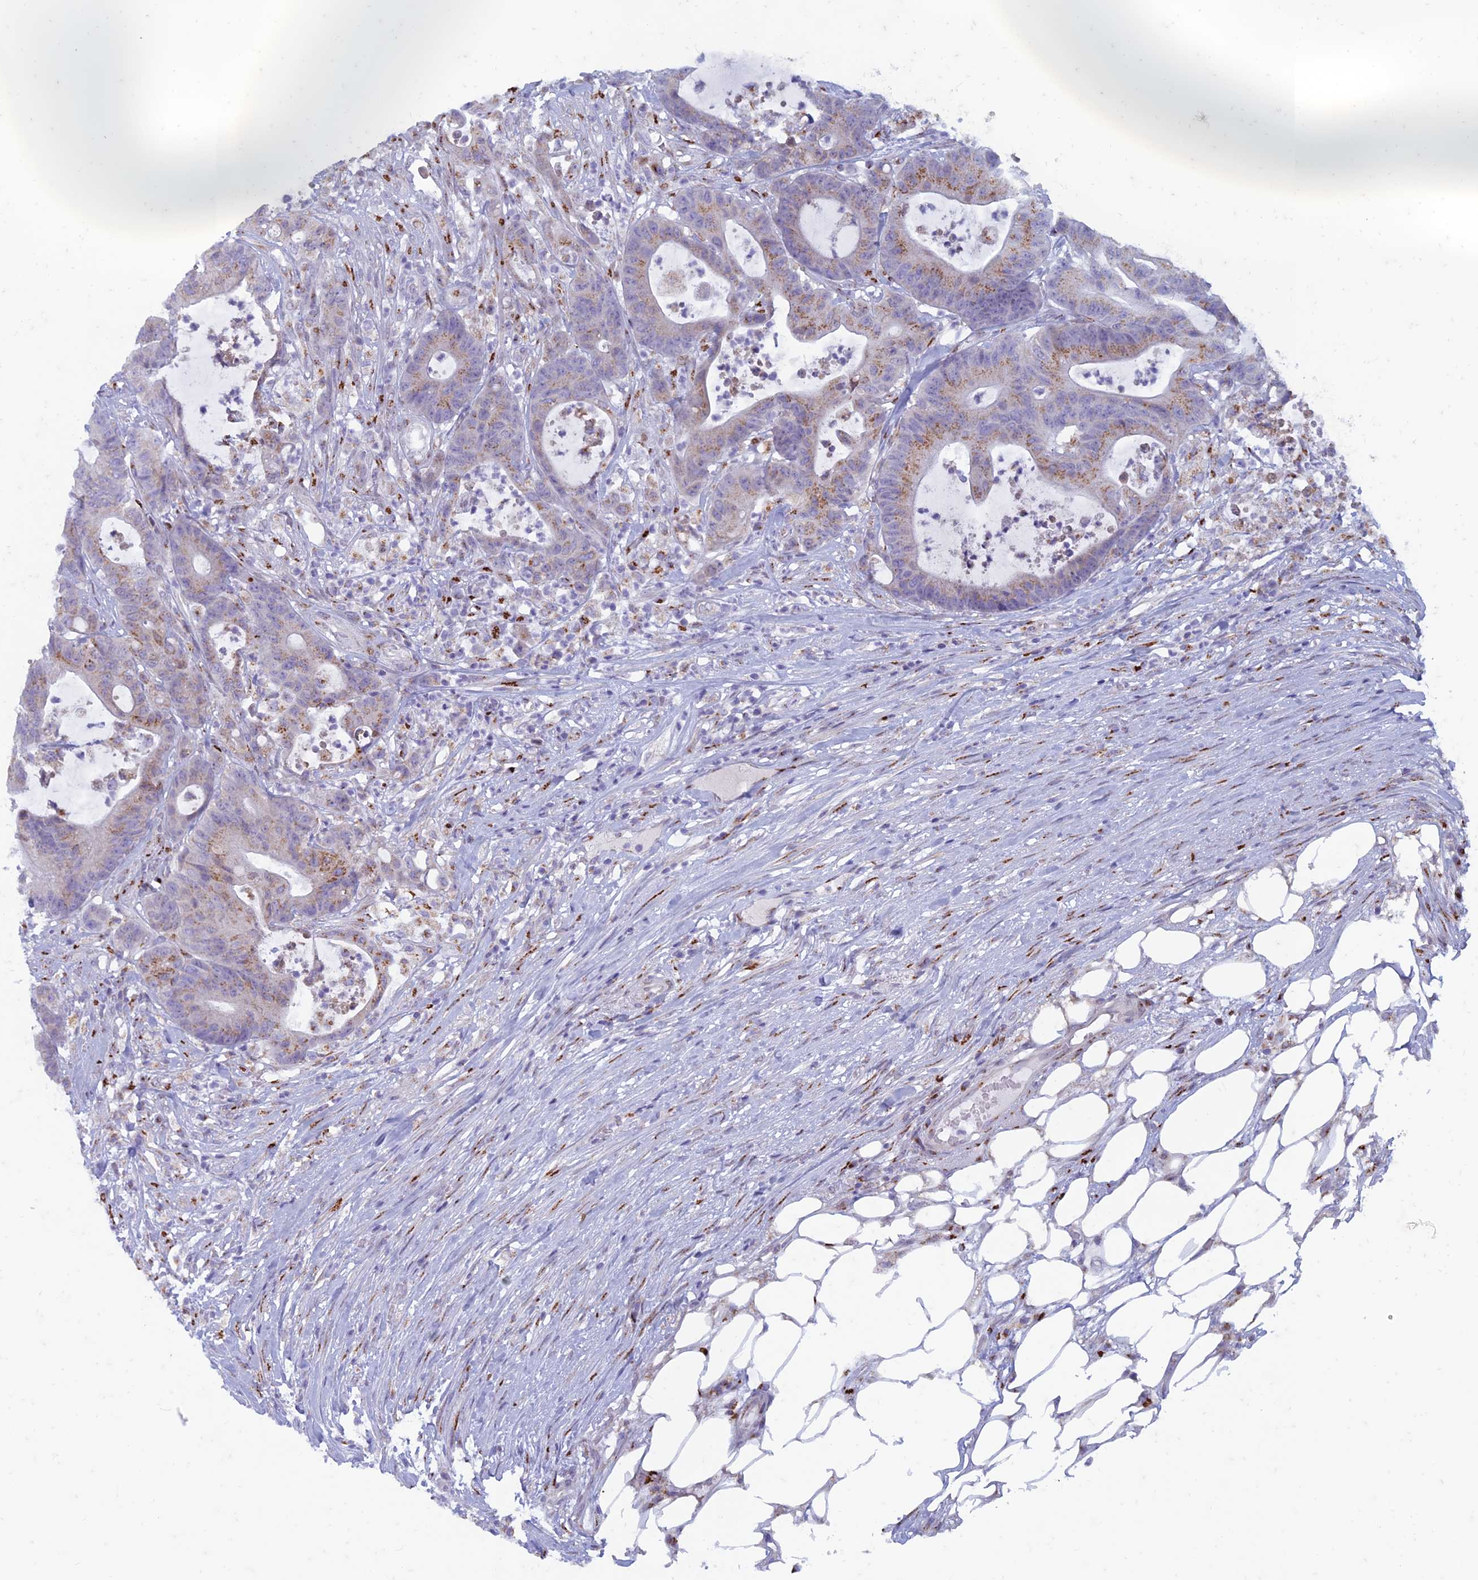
{"staining": {"intensity": "weak", "quantity": "25%-75%", "location": "cytoplasmic/membranous"}, "tissue": "colorectal cancer", "cell_type": "Tumor cells", "image_type": "cancer", "snomed": [{"axis": "morphology", "description": "Adenocarcinoma, NOS"}, {"axis": "topography", "description": "Colon"}], "caption": "Colorectal adenocarcinoma stained with a brown dye exhibits weak cytoplasmic/membranous positive positivity in about 25%-75% of tumor cells.", "gene": "FAM3C", "patient": {"sex": "female", "age": 84}}